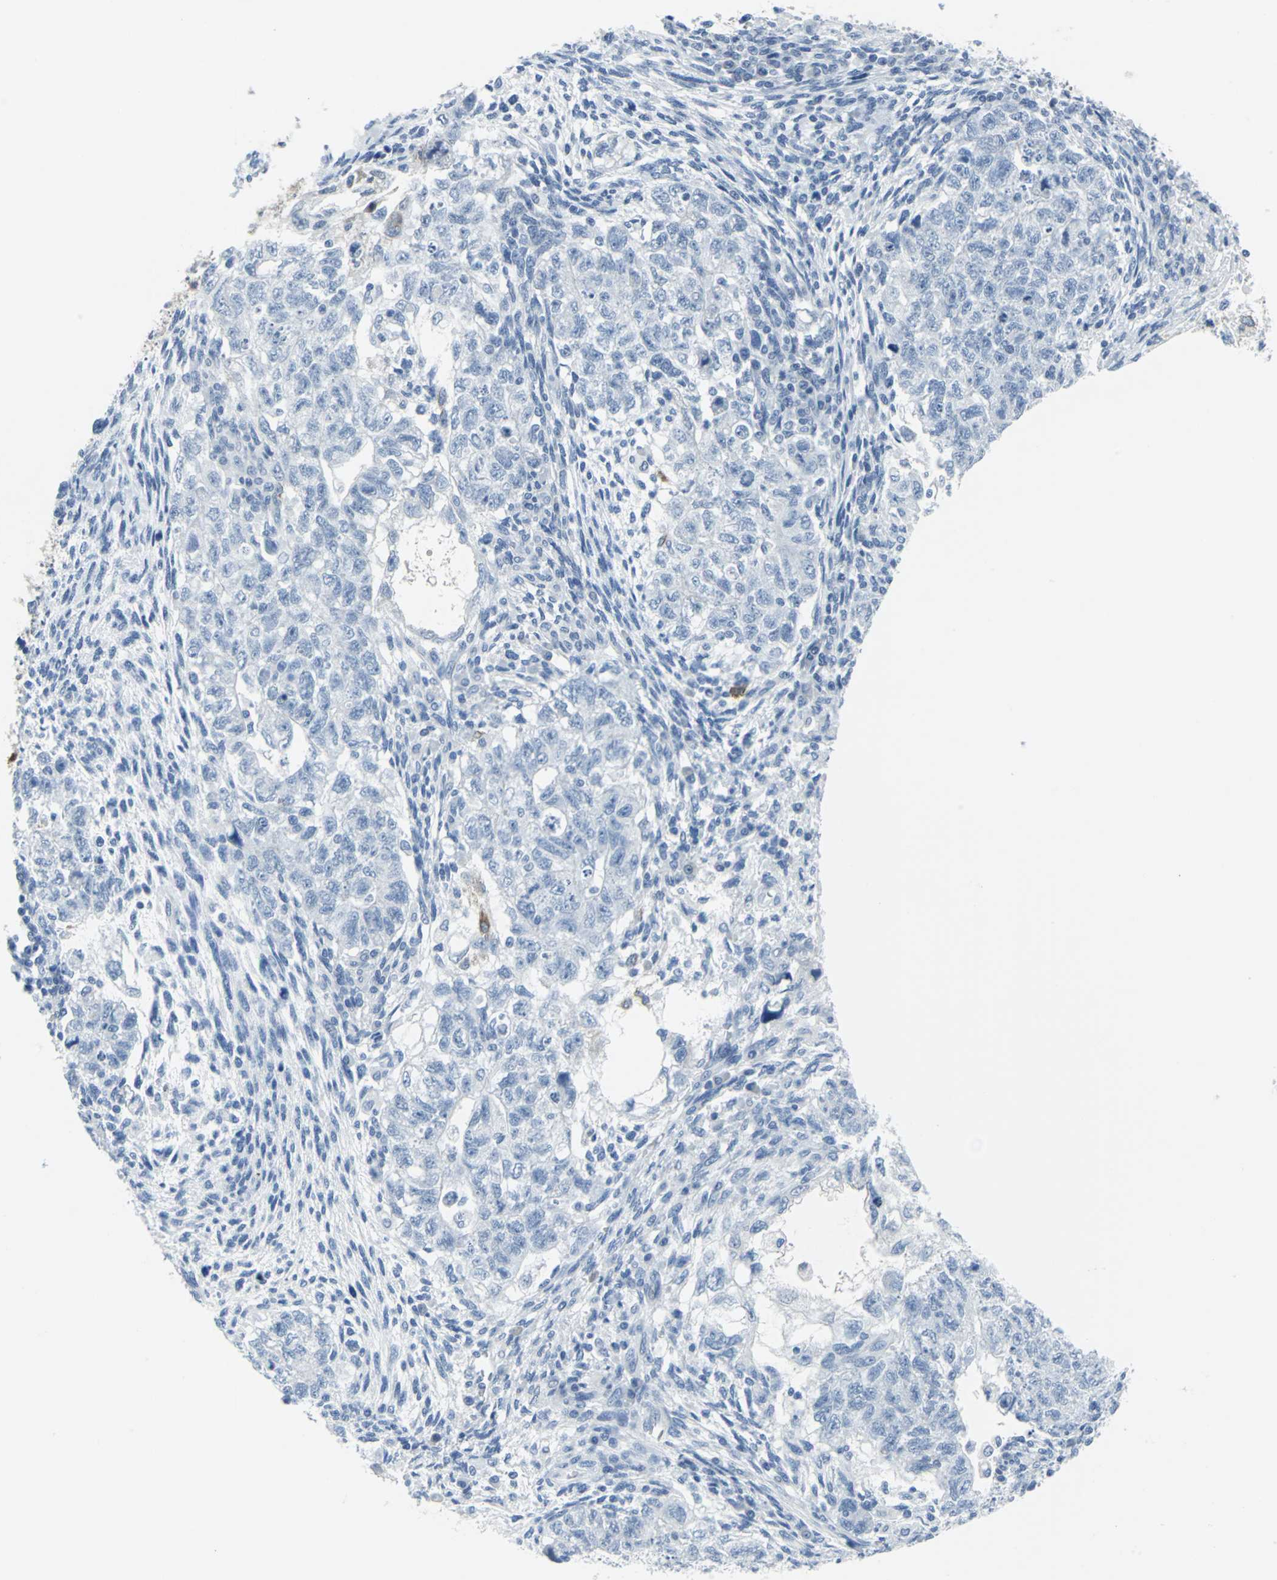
{"staining": {"intensity": "negative", "quantity": "none", "location": "none"}, "tissue": "testis cancer", "cell_type": "Tumor cells", "image_type": "cancer", "snomed": [{"axis": "morphology", "description": "Normal tissue, NOS"}, {"axis": "morphology", "description": "Carcinoma, Embryonal, NOS"}, {"axis": "topography", "description": "Testis"}], "caption": "An image of human testis cancer (embryonal carcinoma) is negative for staining in tumor cells.", "gene": "CYB5A", "patient": {"sex": "male", "age": 36}}